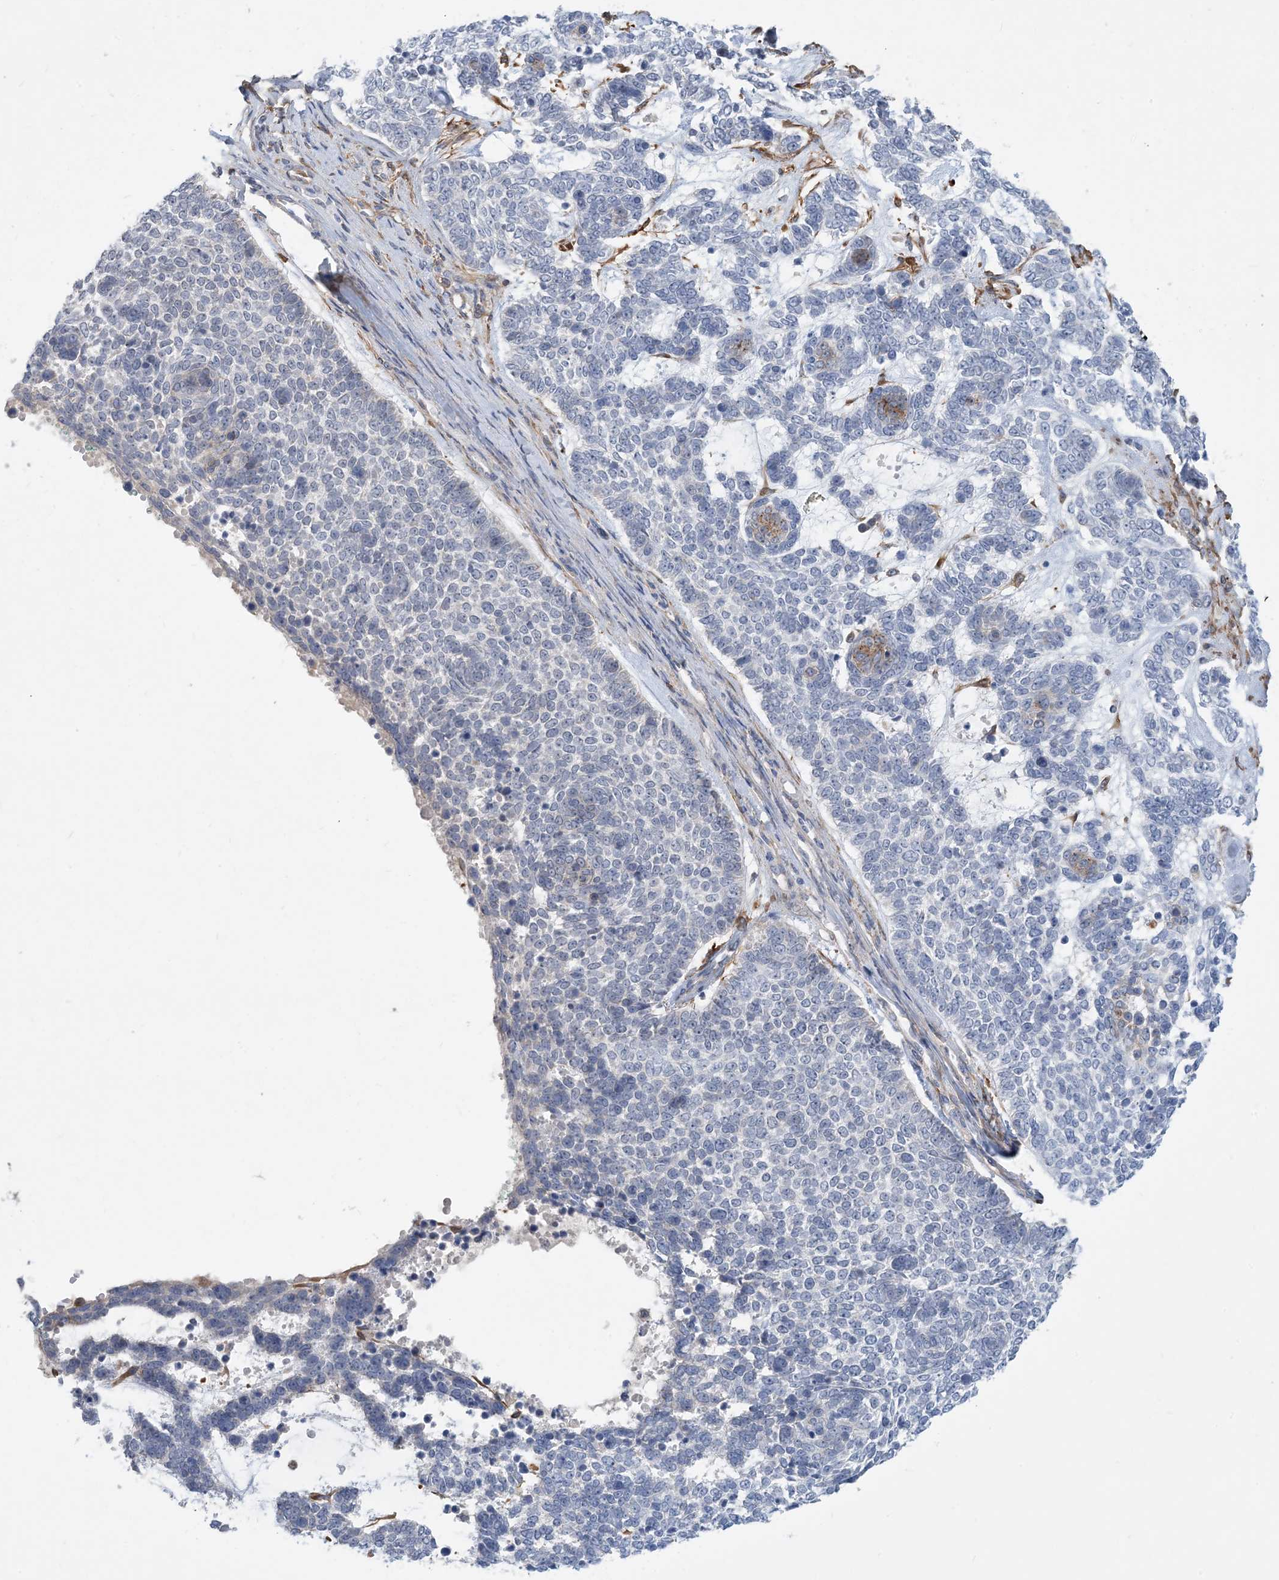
{"staining": {"intensity": "negative", "quantity": "none", "location": "none"}, "tissue": "skin cancer", "cell_type": "Tumor cells", "image_type": "cancer", "snomed": [{"axis": "morphology", "description": "Basal cell carcinoma"}, {"axis": "topography", "description": "Skin"}], "caption": "There is no significant staining in tumor cells of skin basal cell carcinoma.", "gene": "EIF2A", "patient": {"sex": "female", "age": 81}}